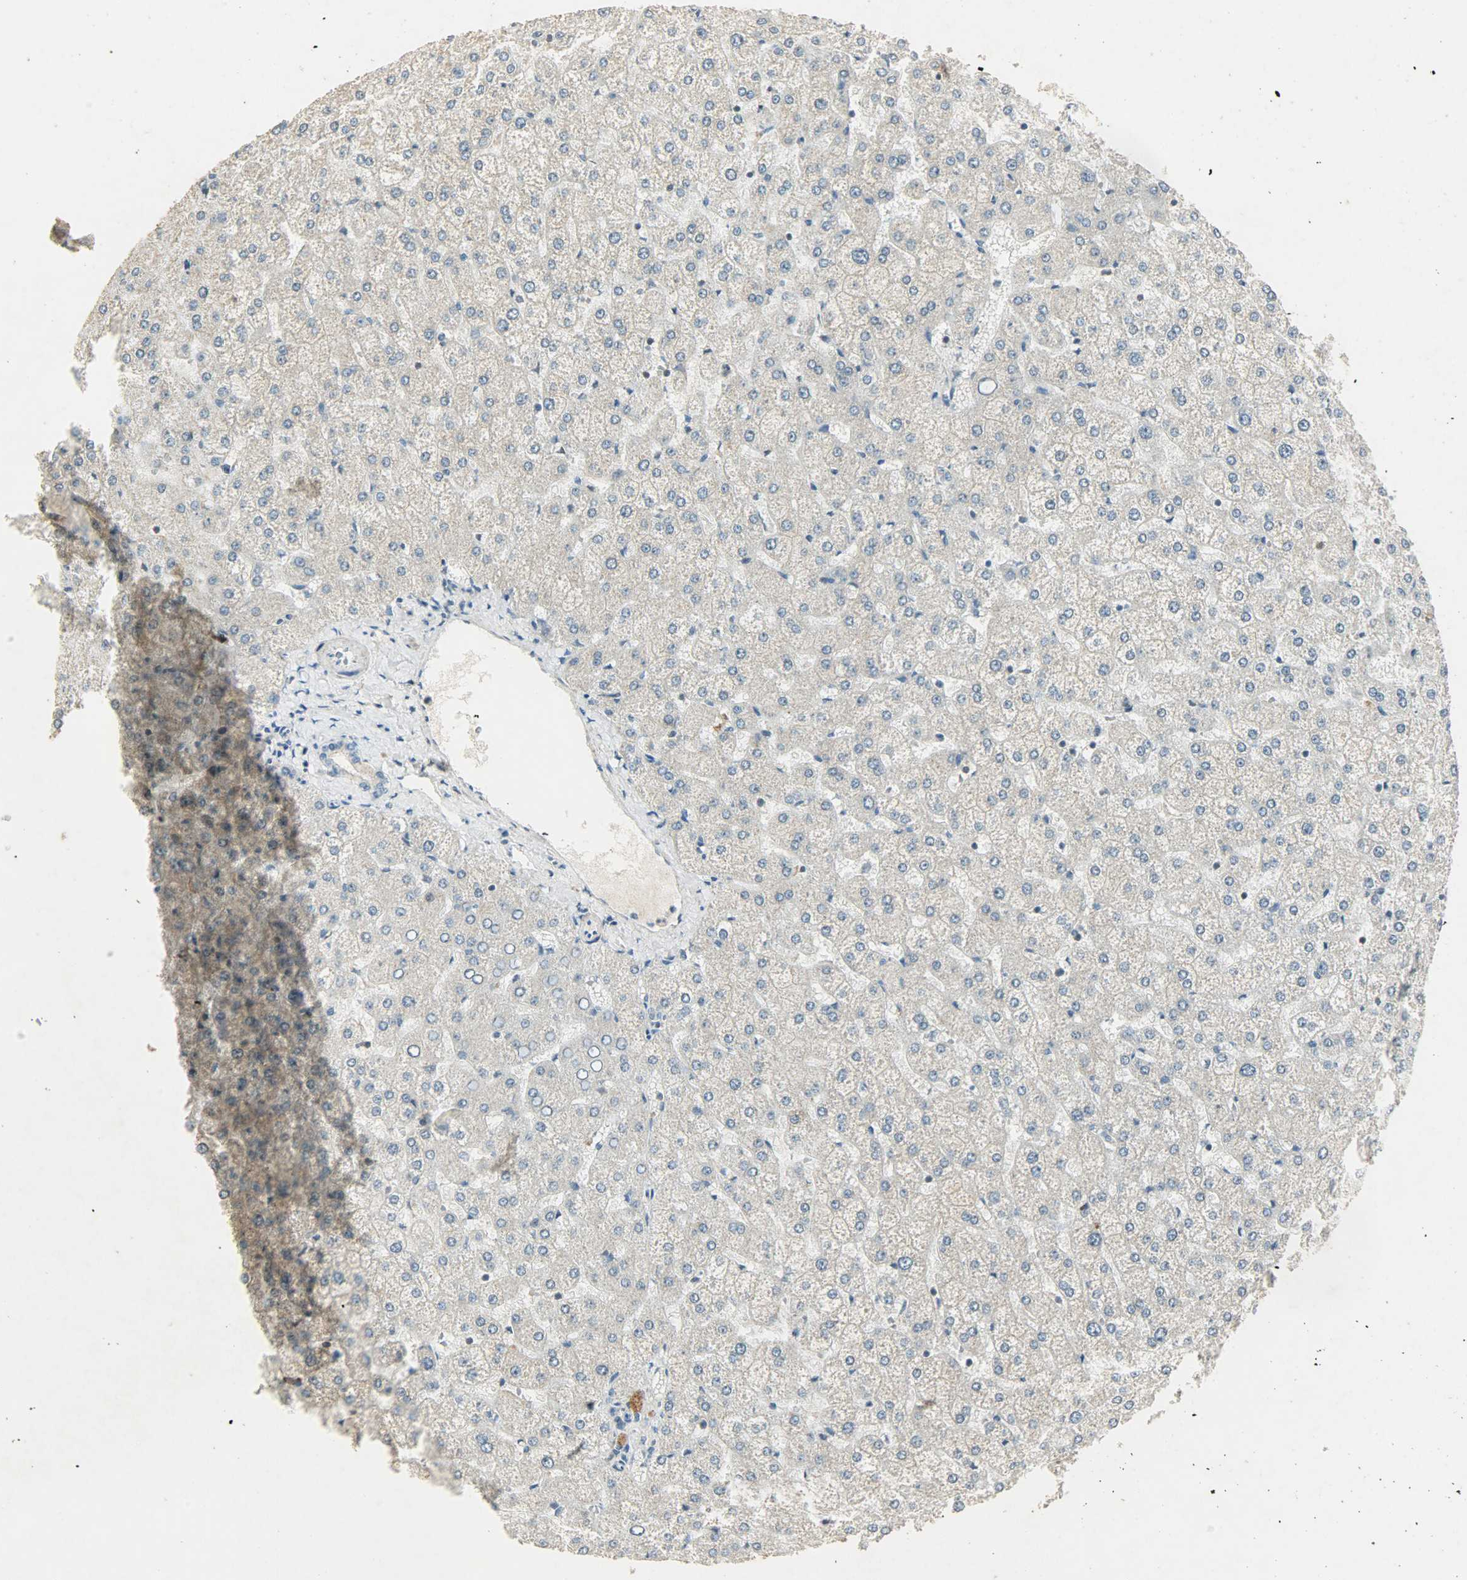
{"staining": {"intensity": "negative", "quantity": "none", "location": "none"}, "tissue": "liver", "cell_type": "Cholangiocytes", "image_type": "normal", "snomed": [{"axis": "morphology", "description": "Normal tissue, NOS"}, {"axis": "topography", "description": "Liver"}], "caption": "The photomicrograph demonstrates no staining of cholangiocytes in benign liver.", "gene": "AURKB", "patient": {"sex": "female", "age": 32}}